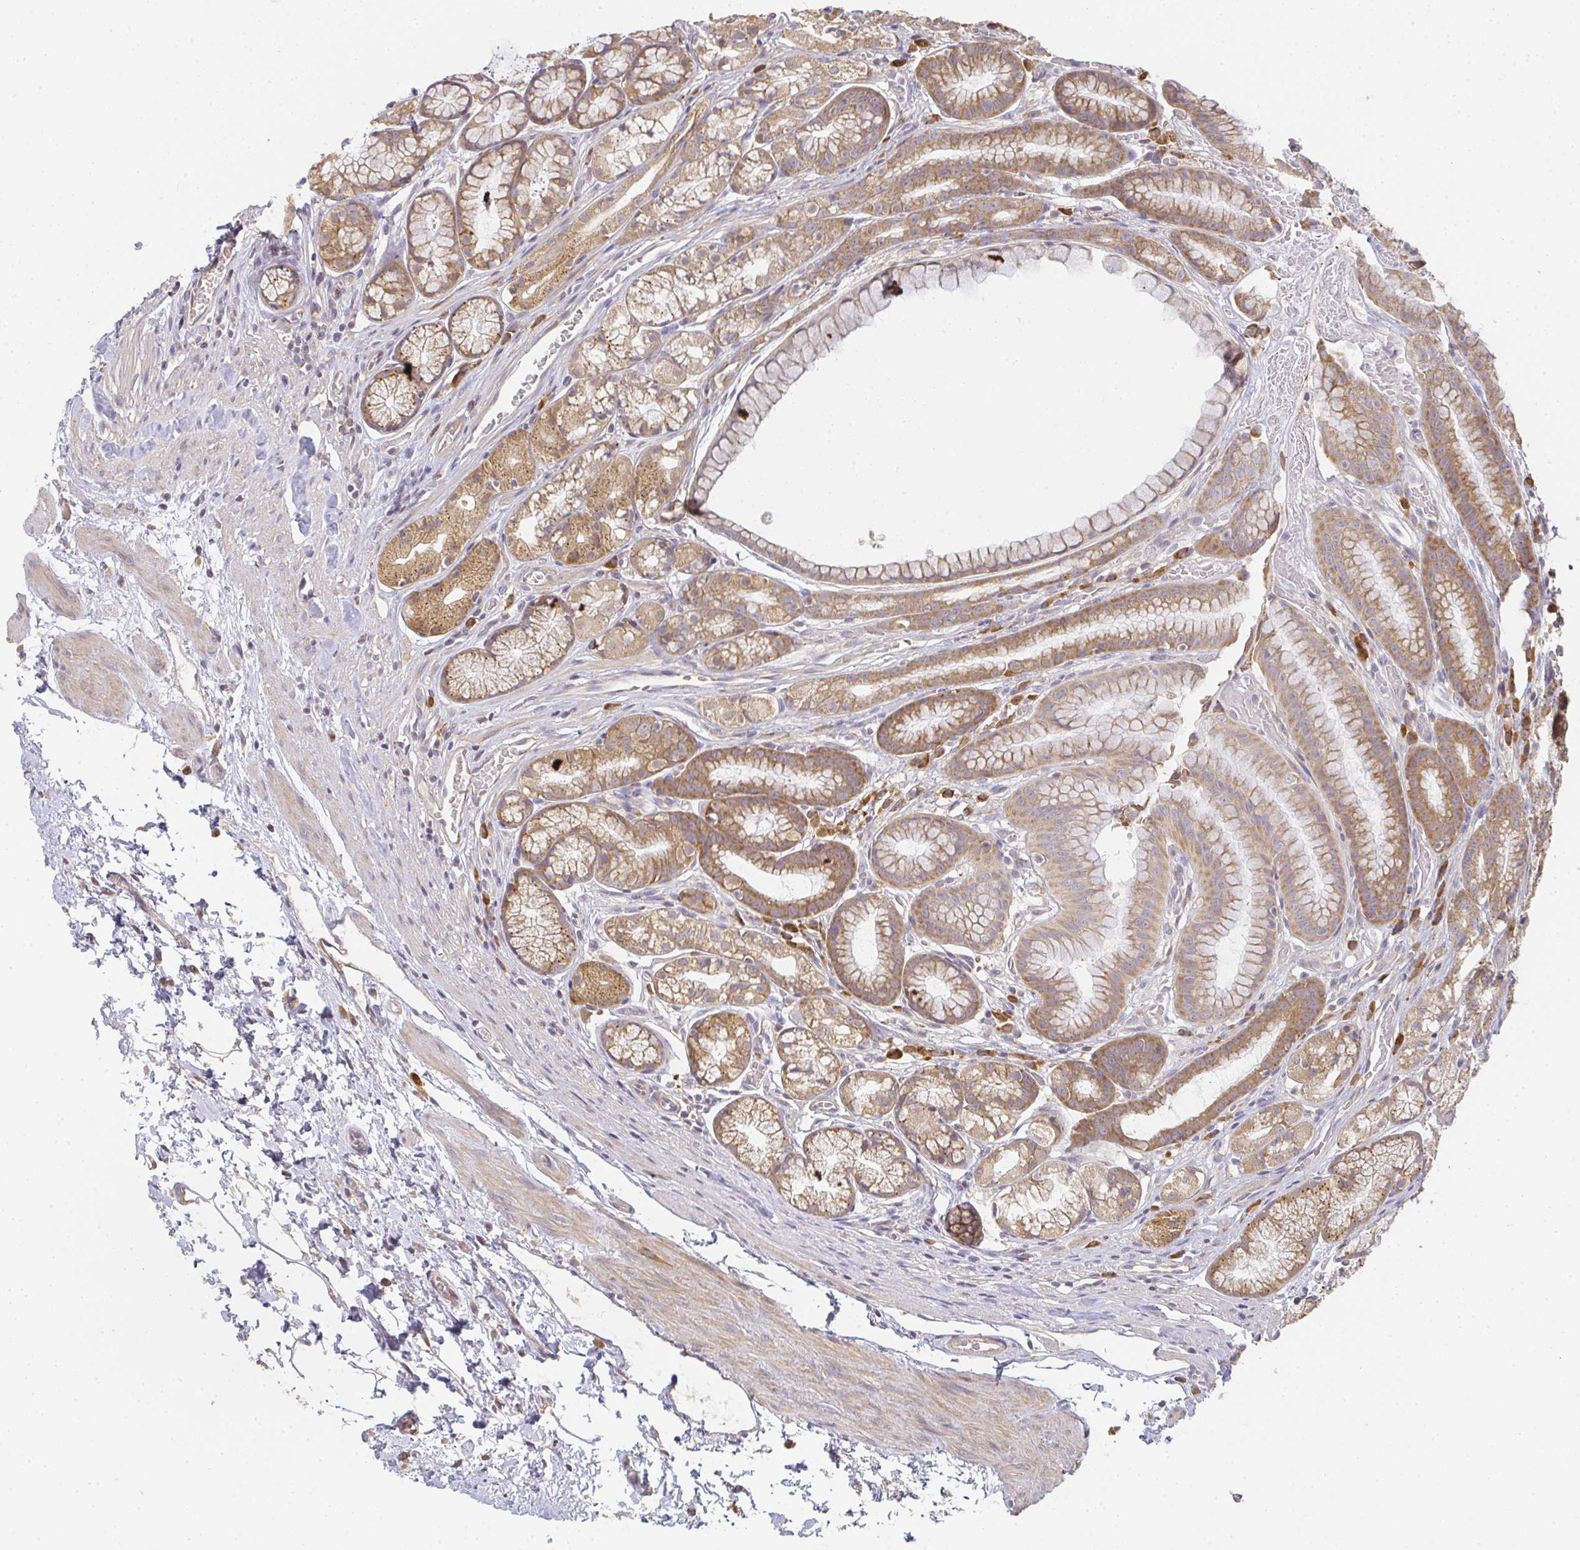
{"staining": {"intensity": "moderate", "quantity": ">75%", "location": "cytoplasmic/membranous"}, "tissue": "stomach", "cell_type": "Glandular cells", "image_type": "normal", "snomed": [{"axis": "morphology", "description": "Normal tissue, NOS"}, {"axis": "topography", "description": "Smooth muscle"}, {"axis": "topography", "description": "Stomach"}], "caption": "Protein analysis of normal stomach displays moderate cytoplasmic/membranous positivity in approximately >75% of glandular cells.", "gene": "SLC35B3", "patient": {"sex": "male", "age": 70}}